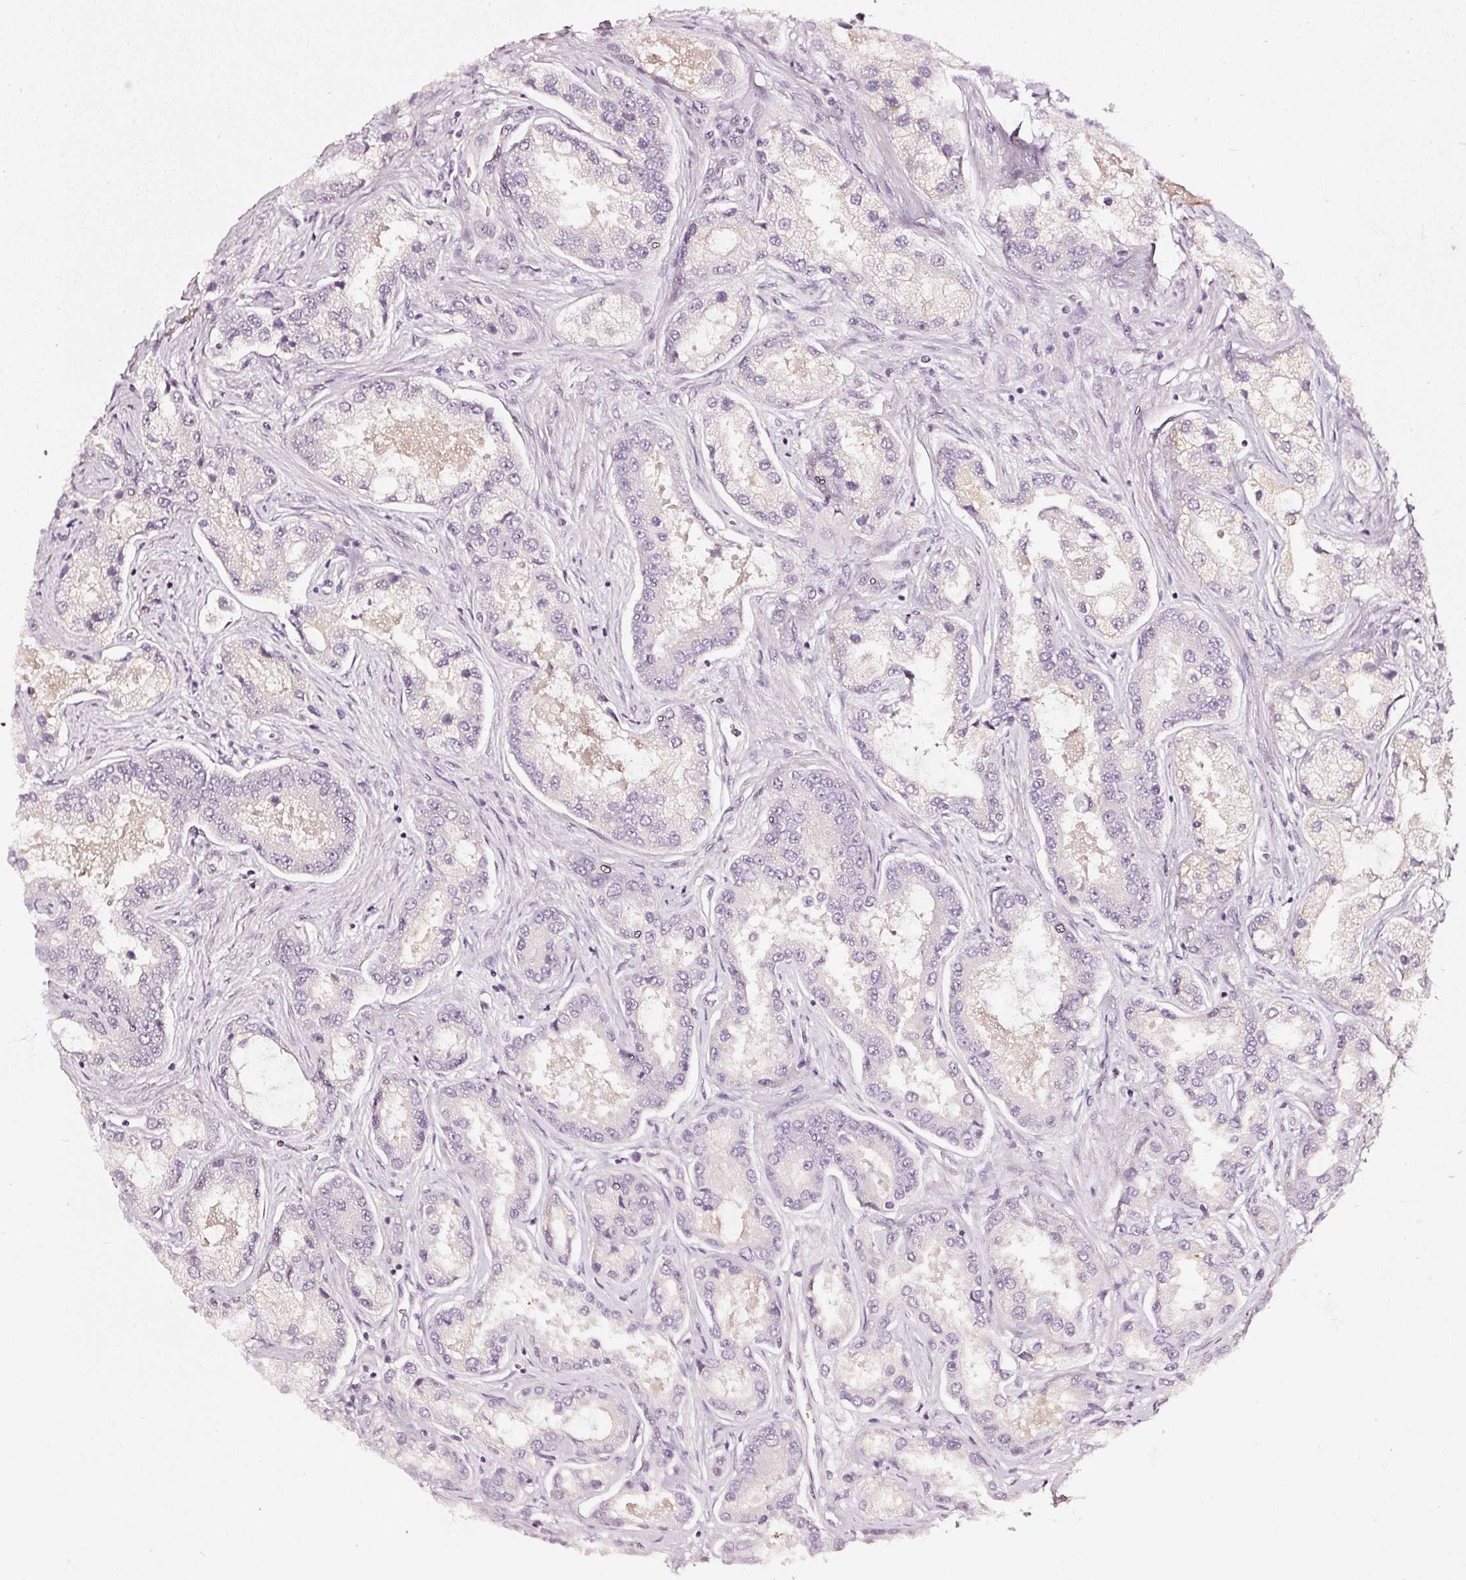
{"staining": {"intensity": "negative", "quantity": "none", "location": "none"}, "tissue": "prostate cancer", "cell_type": "Tumor cells", "image_type": "cancer", "snomed": [{"axis": "morphology", "description": "Adenocarcinoma, Low grade"}, {"axis": "topography", "description": "Prostate"}], "caption": "Protein analysis of prostate adenocarcinoma (low-grade) demonstrates no significant expression in tumor cells. (DAB immunohistochemistry, high magnification).", "gene": "CNP", "patient": {"sex": "male", "age": 68}}